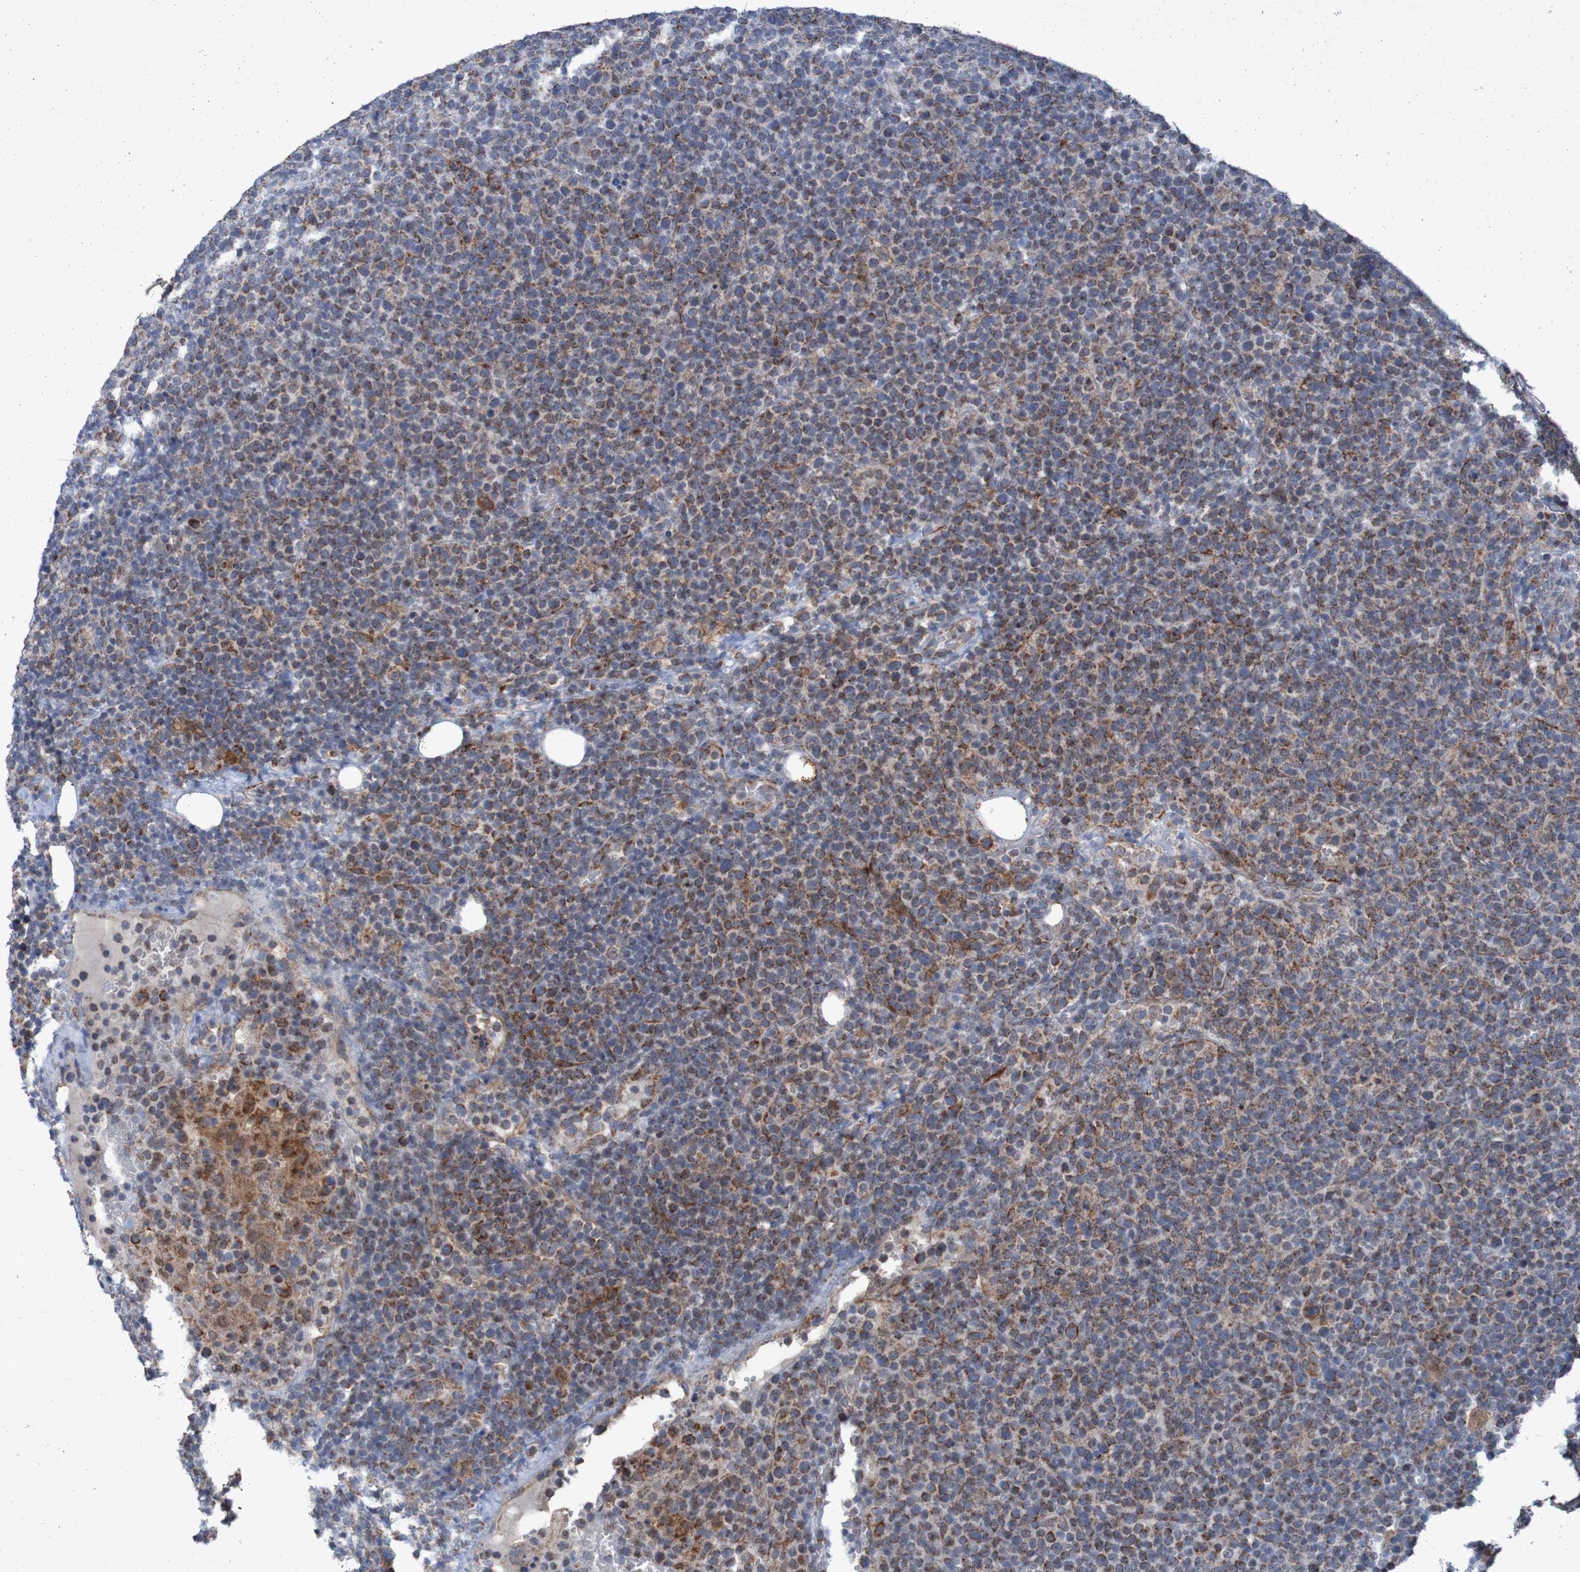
{"staining": {"intensity": "moderate", "quantity": ">75%", "location": "cytoplasmic/membranous"}, "tissue": "lymphoma", "cell_type": "Tumor cells", "image_type": "cancer", "snomed": [{"axis": "morphology", "description": "Malignant lymphoma, non-Hodgkin's type, High grade"}, {"axis": "topography", "description": "Lymph node"}], "caption": "A histopathology image of malignant lymphoma, non-Hodgkin's type (high-grade) stained for a protein demonstrates moderate cytoplasmic/membranous brown staining in tumor cells.", "gene": "CCDC51", "patient": {"sex": "male", "age": 61}}